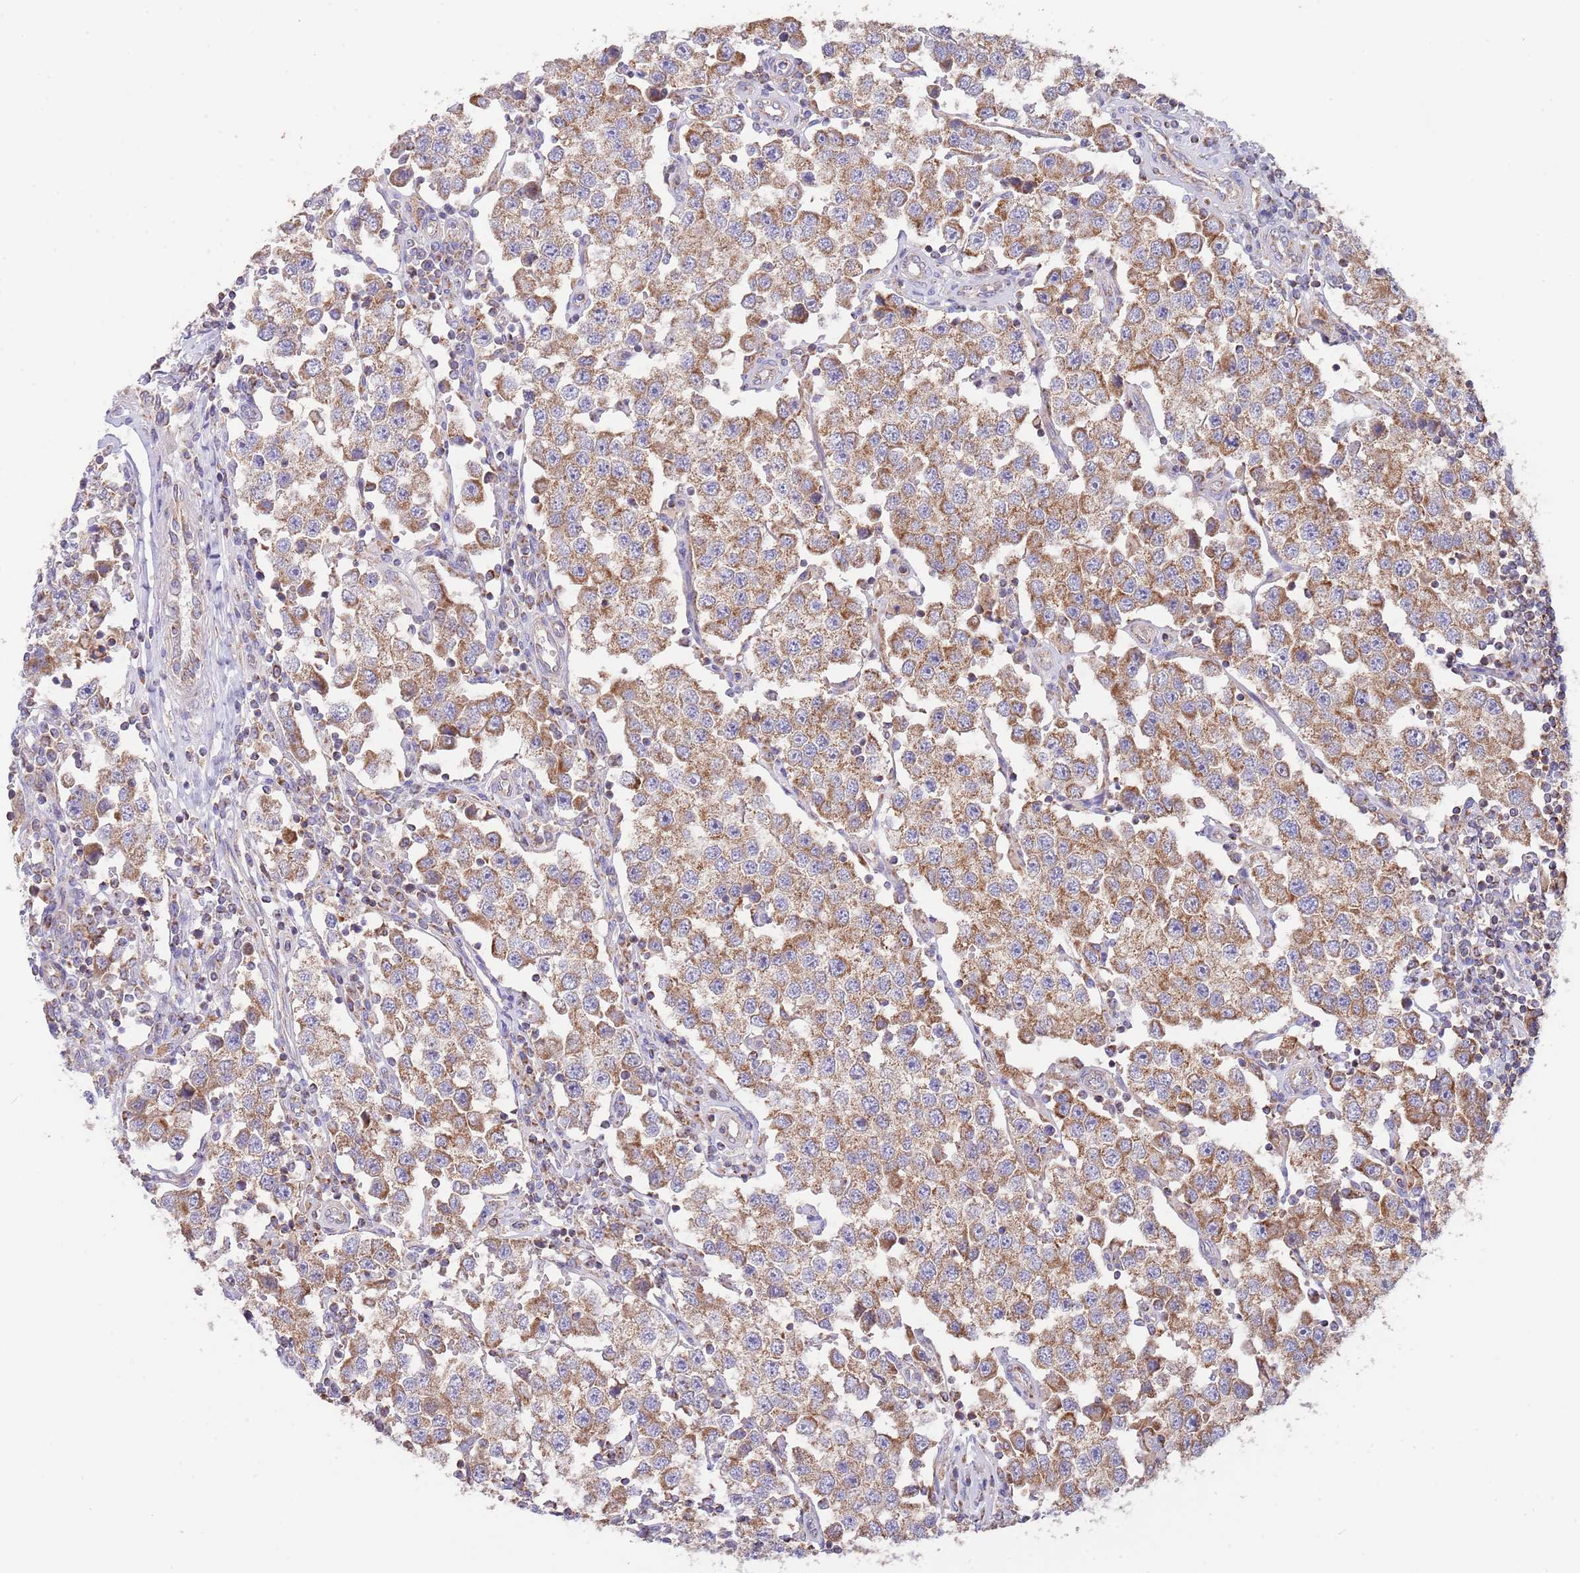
{"staining": {"intensity": "moderate", "quantity": ">75%", "location": "cytoplasmic/membranous"}, "tissue": "testis cancer", "cell_type": "Tumor cells", "image_type": "cancer", "snomed": [{"axis": "morphology", "description": "Seminoma, NOS"}, {"axis": "topography", "description": "Testis"}], "caption": "Brown immunohistochemical staining in human testis seminoma shows moderate cytoplasmic/membranous expression in approximately >75% of tumor cells.", "gene": "DNAJA3", "patient": {"sex": "male", "age": 37}}